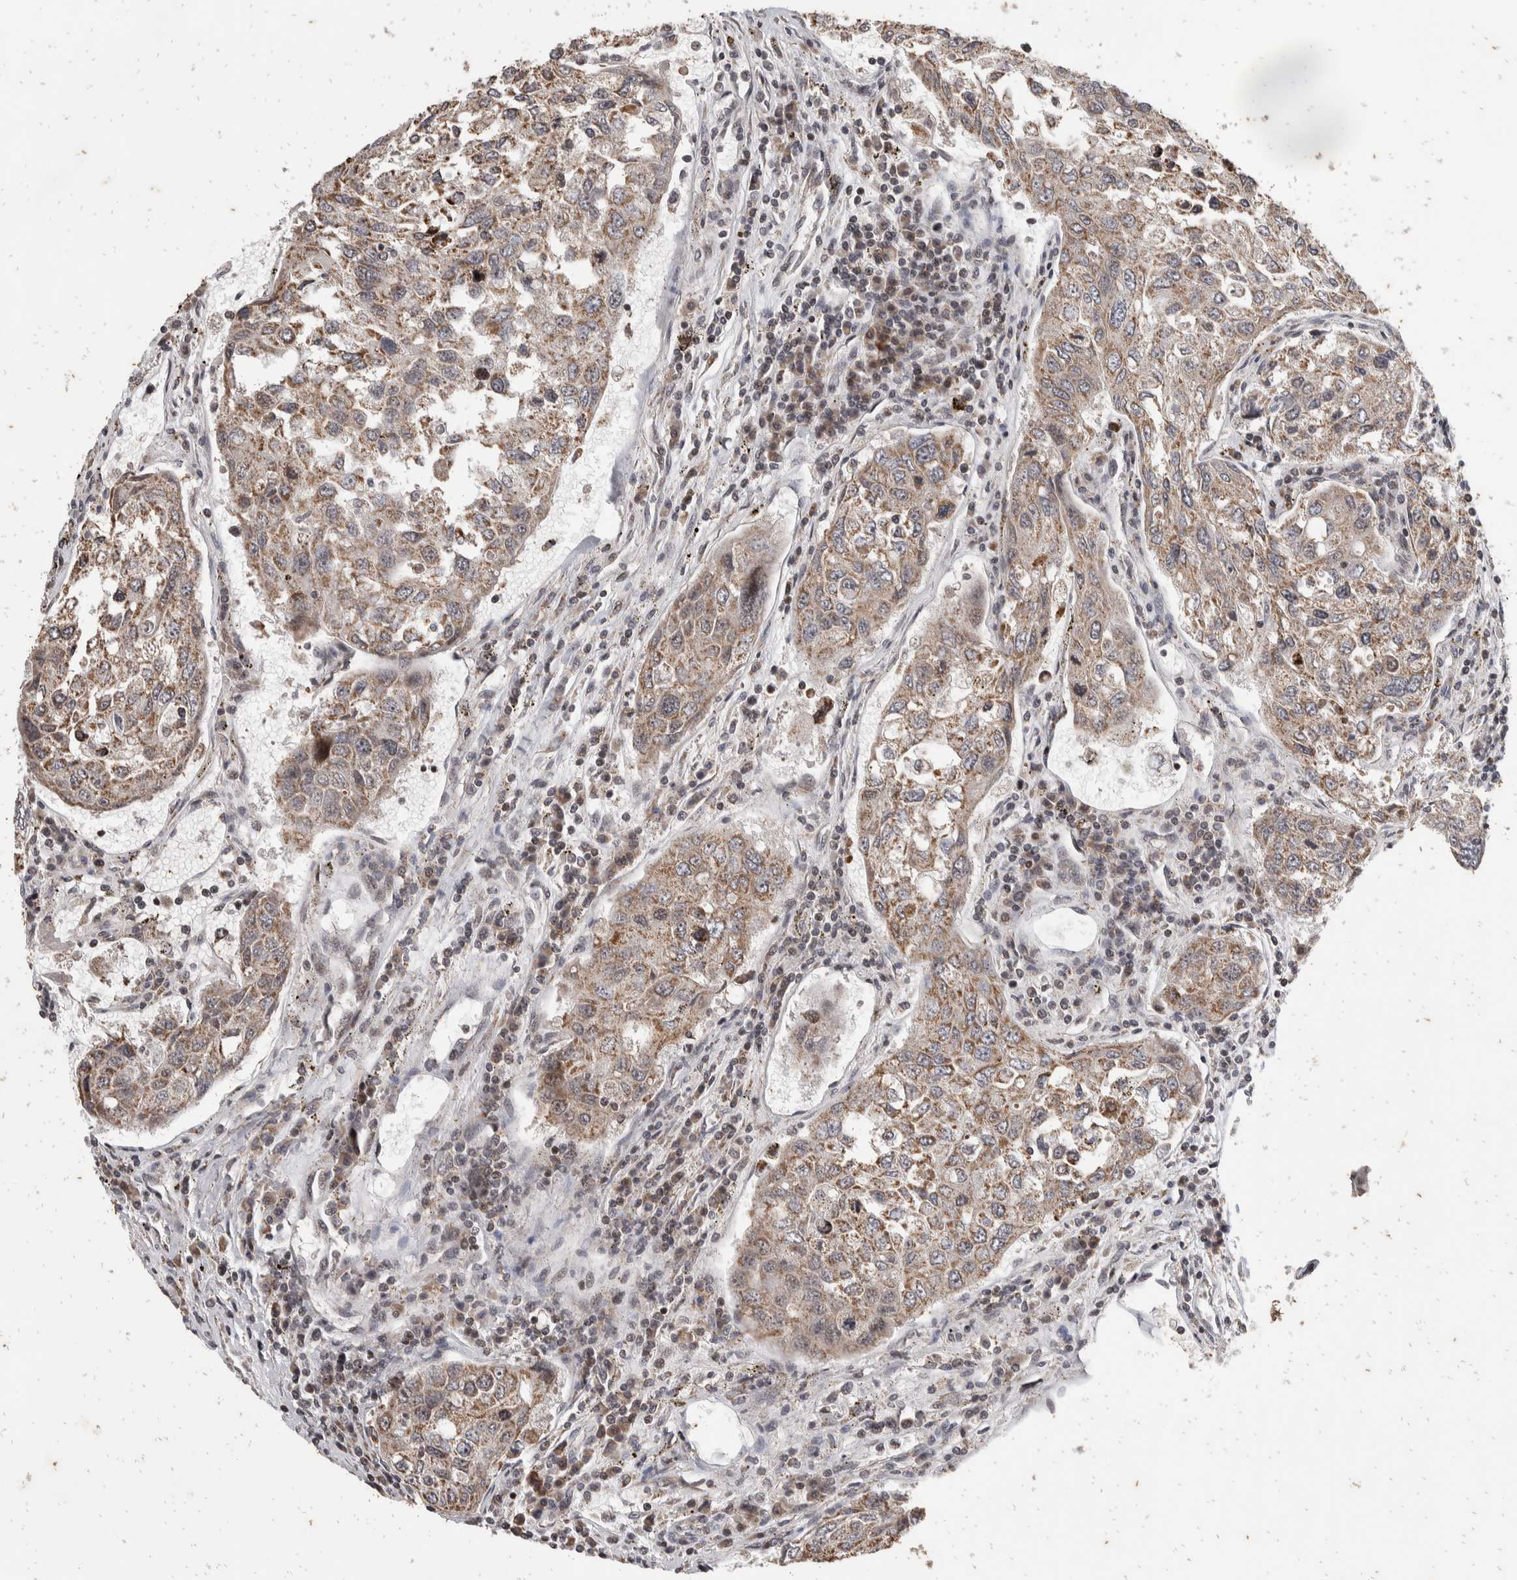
{"staining": {"intensity": "weak", "quantity": ">75%", "location": "cytoplasmic/membranous"}, "tissue": "urothelial cancer", "cell_type": "Tumor cells", "image_type": "cancer", "snomed": [{"axis": "morphology", "description": "Urothelial carcinoma, High grade"}, {"axis": "topography", "description": "Lymph node"}, {"axis": "topography", "description": "Urinary bladder"}], "caption": "Immunohistochemistry (IHC) image of high-grade urothelial carcinoma stained for a protein (brown), which shows low levels of weak cytoplasmic/membranous positivity in approximately >75% of tumor cells.", "gene": "ATXN7L1", "patient": {"sex": "male", "age": 51}}